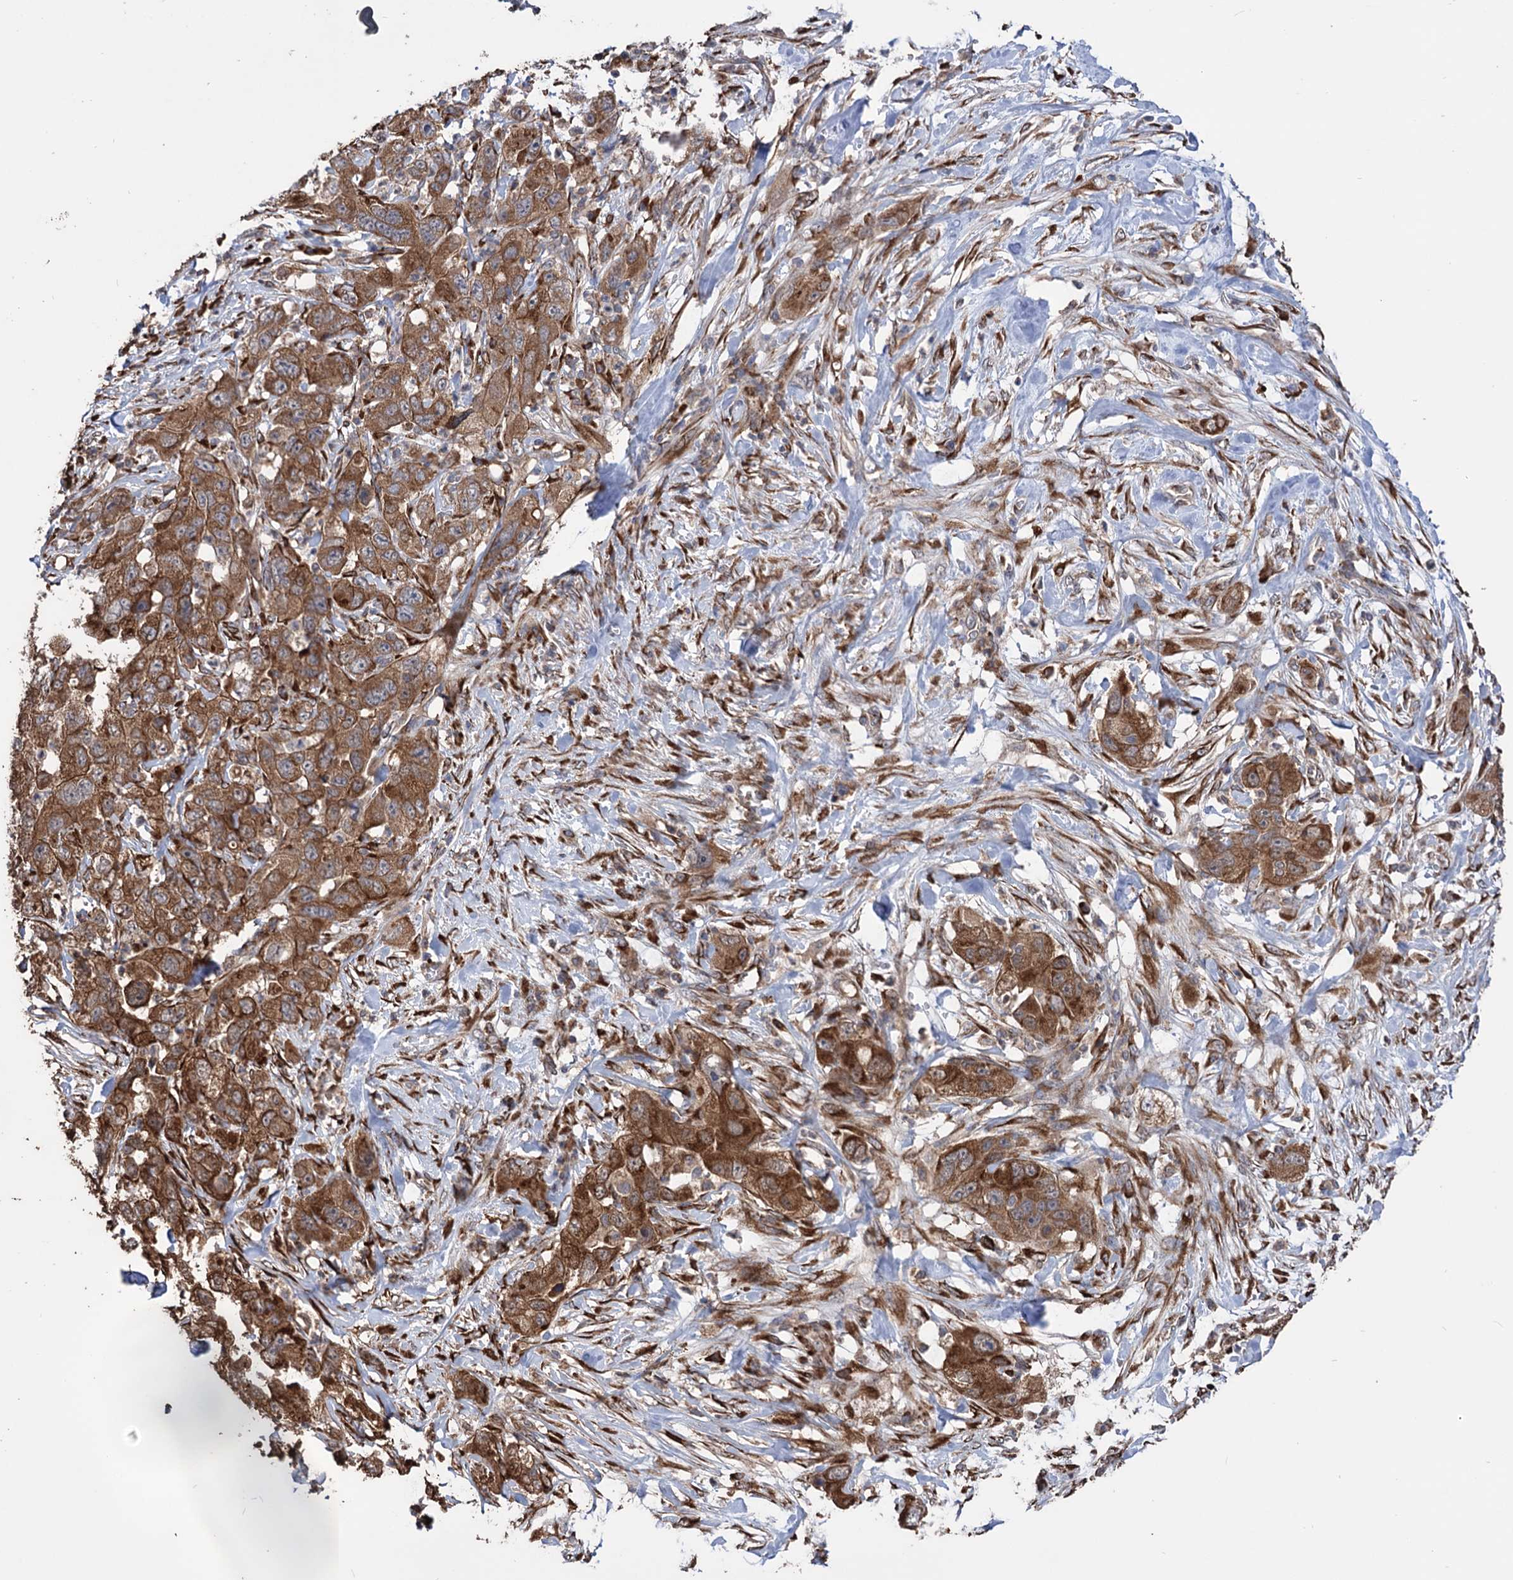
{"staining": {"intensity": "moderate", "quantity": ">75%", "location": "cytoplasmic/membranous"}, "tissue": "pancreatic cancer", "cell_type": "Tumor cells", "image_type": "cancer", "snomed": [{"axis": "morphology", "description": "Adenocarcinoma, NOS"}, {"axis": "topography", "description": "Pancreas"}], "caption": "Human adenocarcinoma (pancreatic) stained with a protein marker shows moderate staining in tumor cells.", "gene": "CDAN1", "patient": {"sex": "female", "age": 78}}